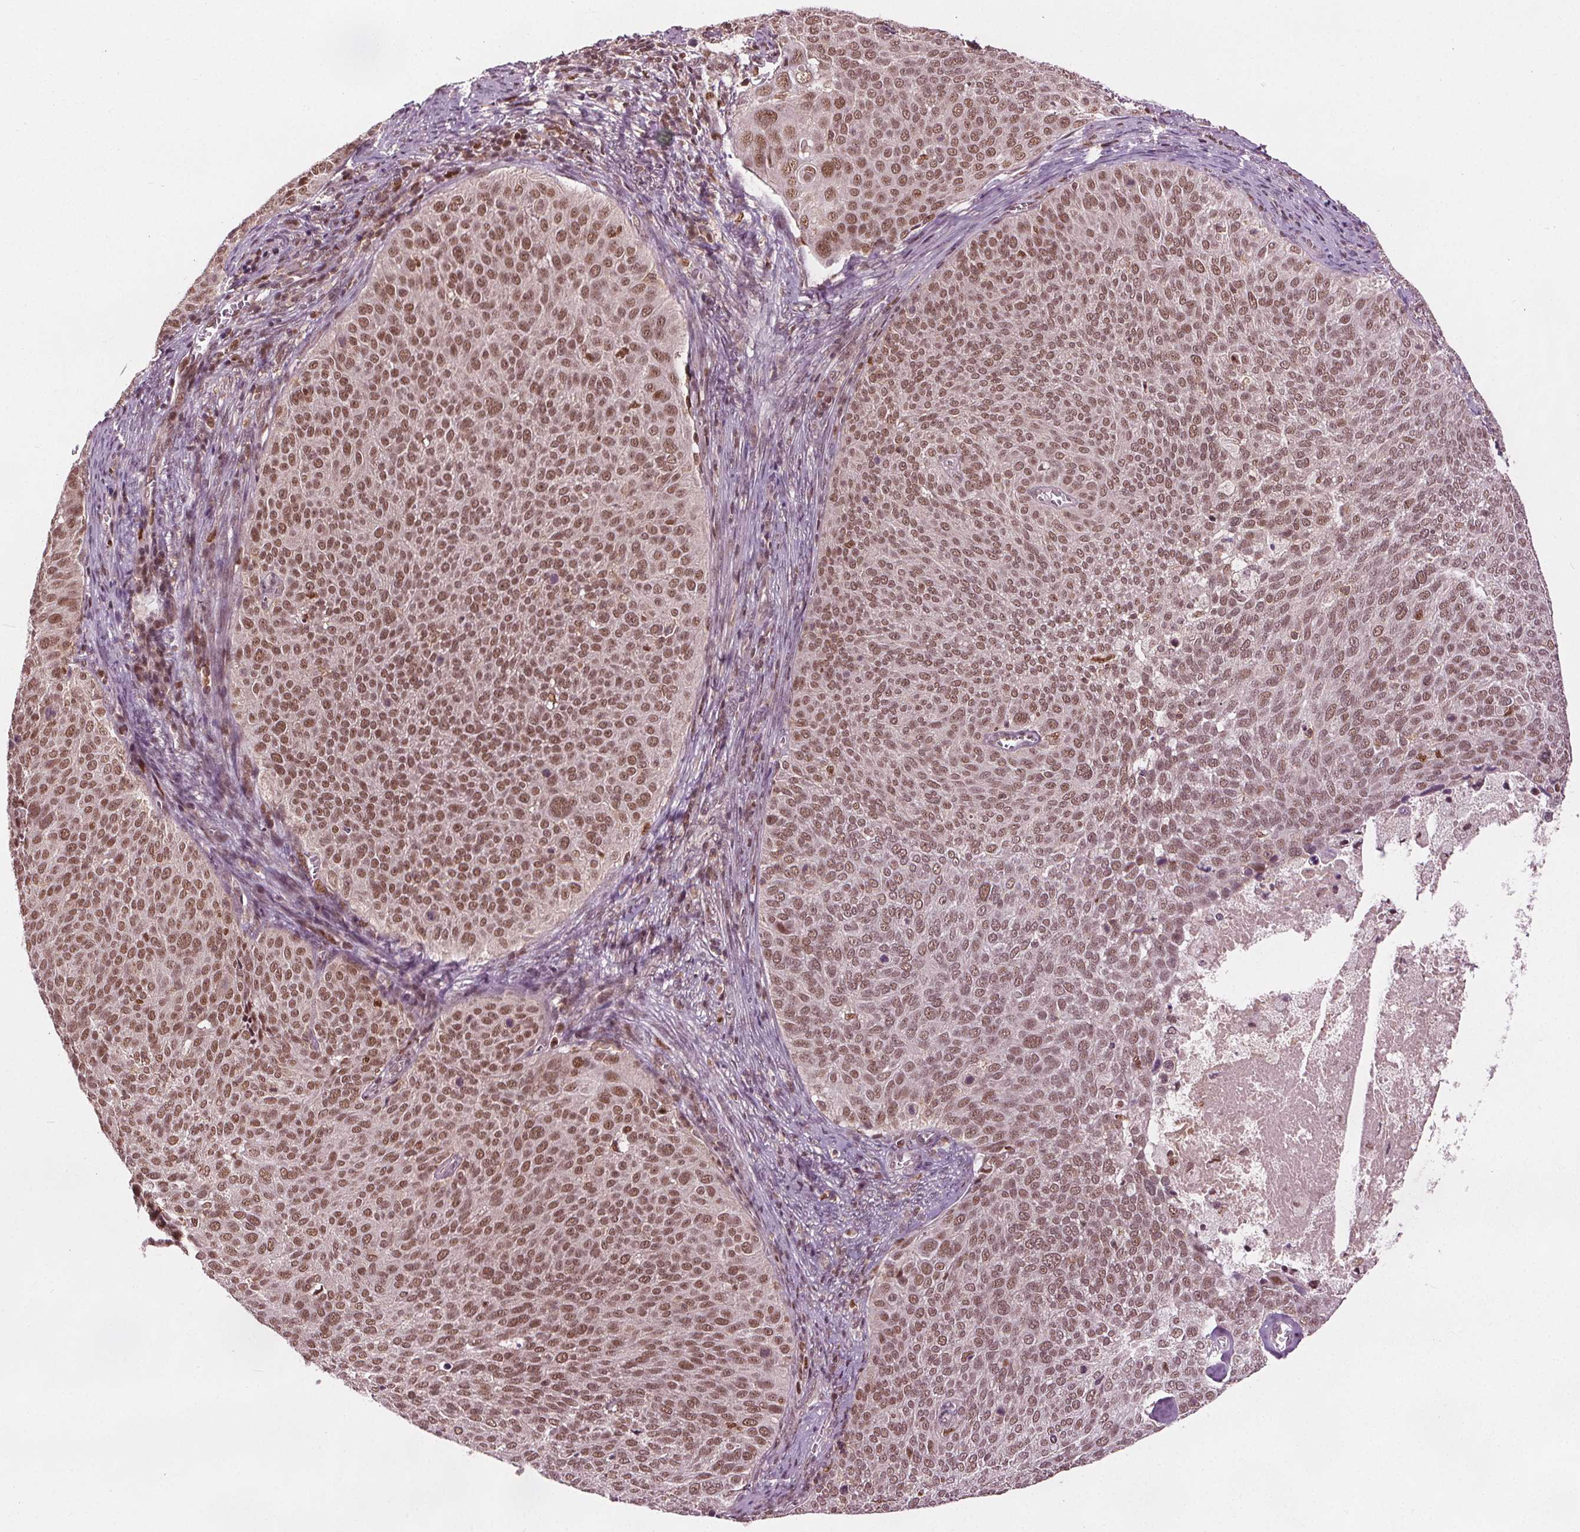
{"staining": {"intensity": "moderate", "quantity": ">75%", "location": "nuclear"}, "tissue": "cervical cancer", "cell_type": "Tumor cells", "image_type": "cancer", "snomed": [{"axis": "morphology", "description": "Squamous cell carcinoma, NOS"}, {"axis": "topography", "description": "Cervix"}], "caption": "Immunohistochemical staining of squamous cell carcinoma (cervical) shows medium levels of moderate nuclear staining in approximately >75% of tumor cells. The staining was performed using DAB (3,3'-diaminobenzidine), with brown indicating positive protein expression. Nuclei are stained blue with hematoxylin.", "gene": "DDX11", "patient": {"sex": "female", "age": 39}}